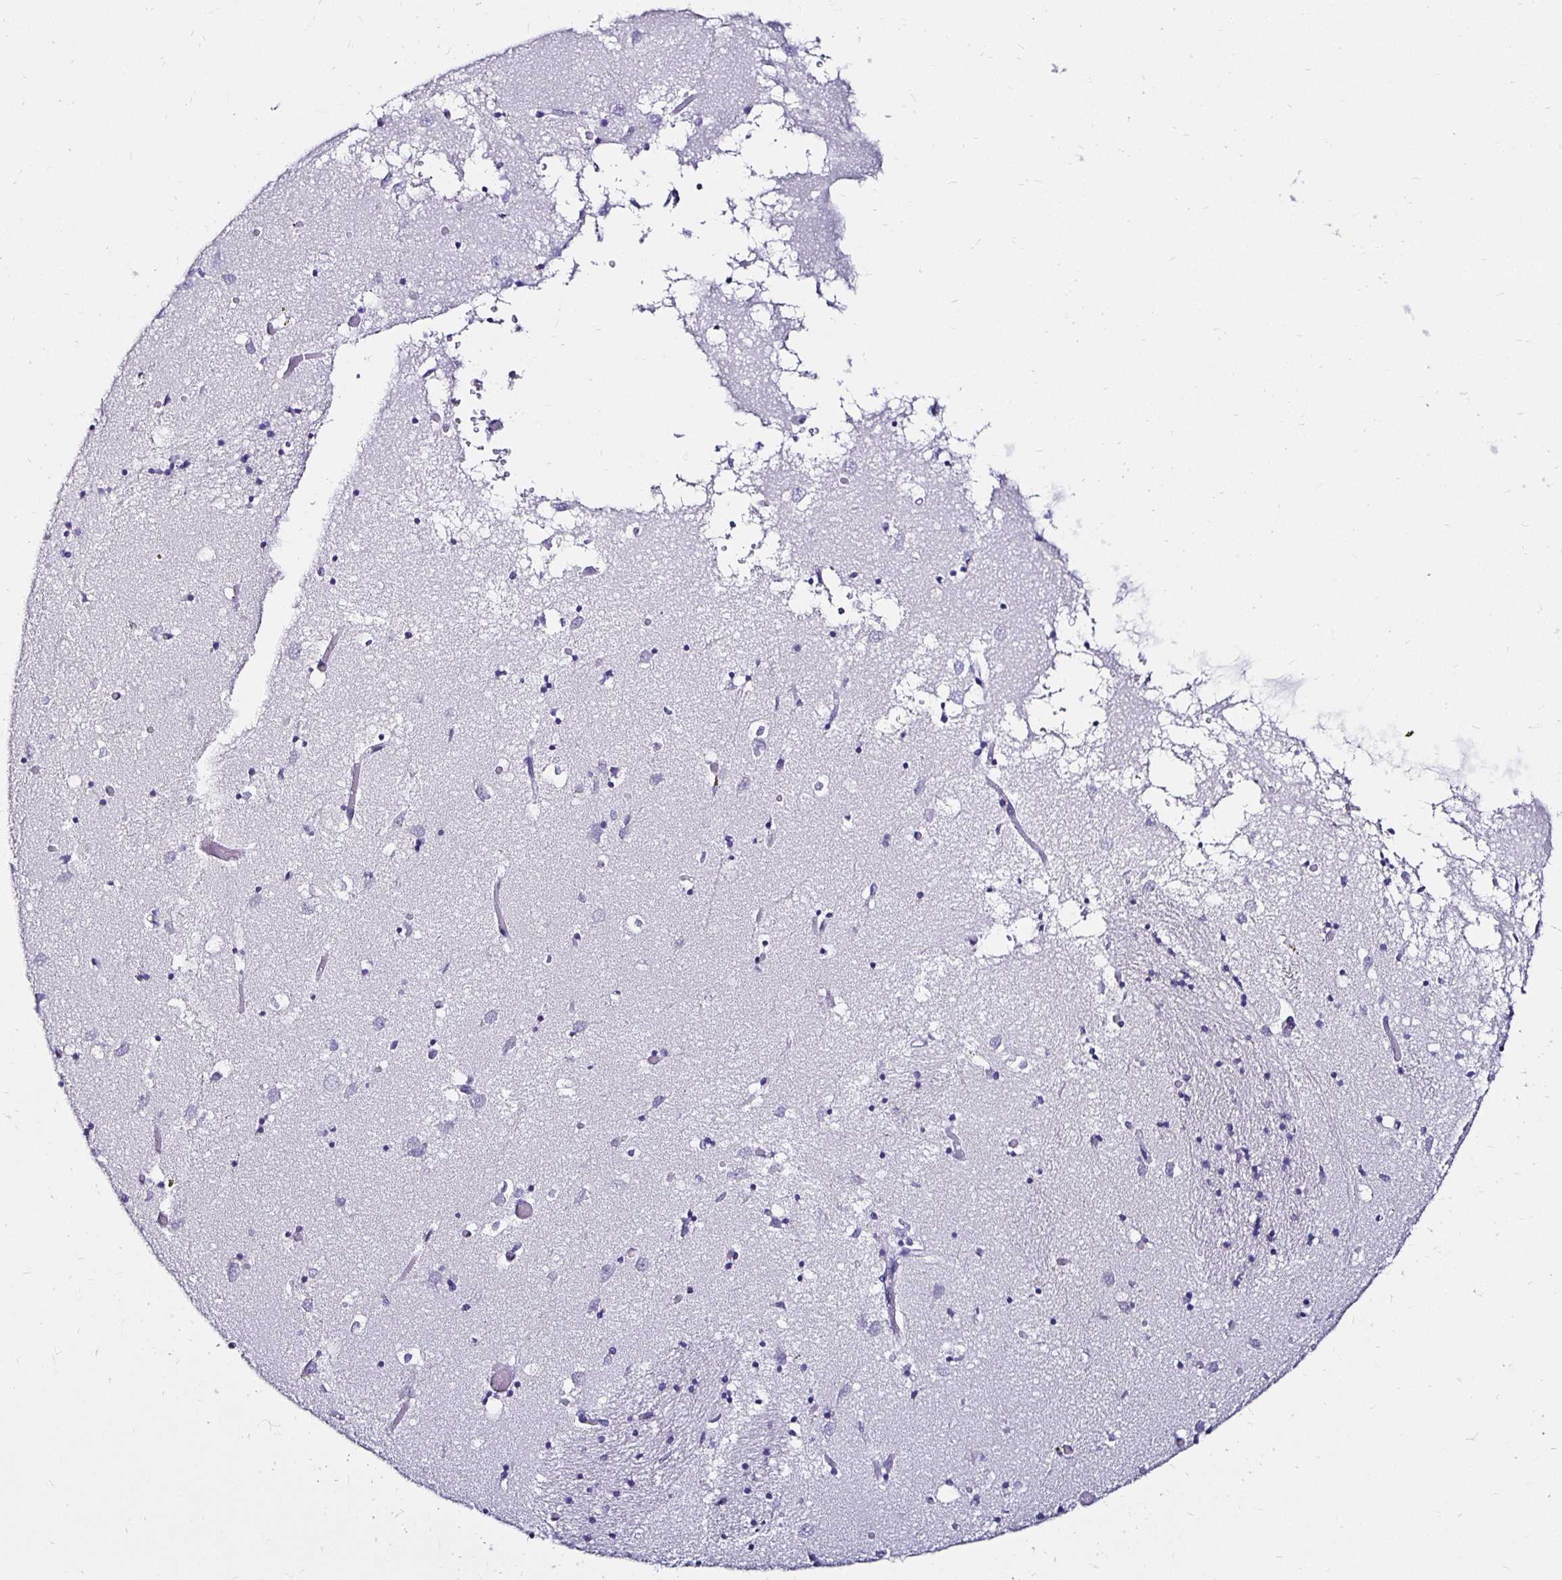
{"staining": {"intensity": "negative", "quantity": "none", "location": "none"}, "tissue": "caudate", "cell_type": "Glial cells", "image_type": "normal", "snomed": [{"axis": "morphology", "description": "Normal tissue, NOS"}, {"axis": "topography", "description": "Lateral ventricle wall"}], "caption": "This is an IHC photomicrograph of benign human caudate. There is no expression in glial cells.", "gene": "KCNT1", "patient": {"sex": "male", "age": 70}}